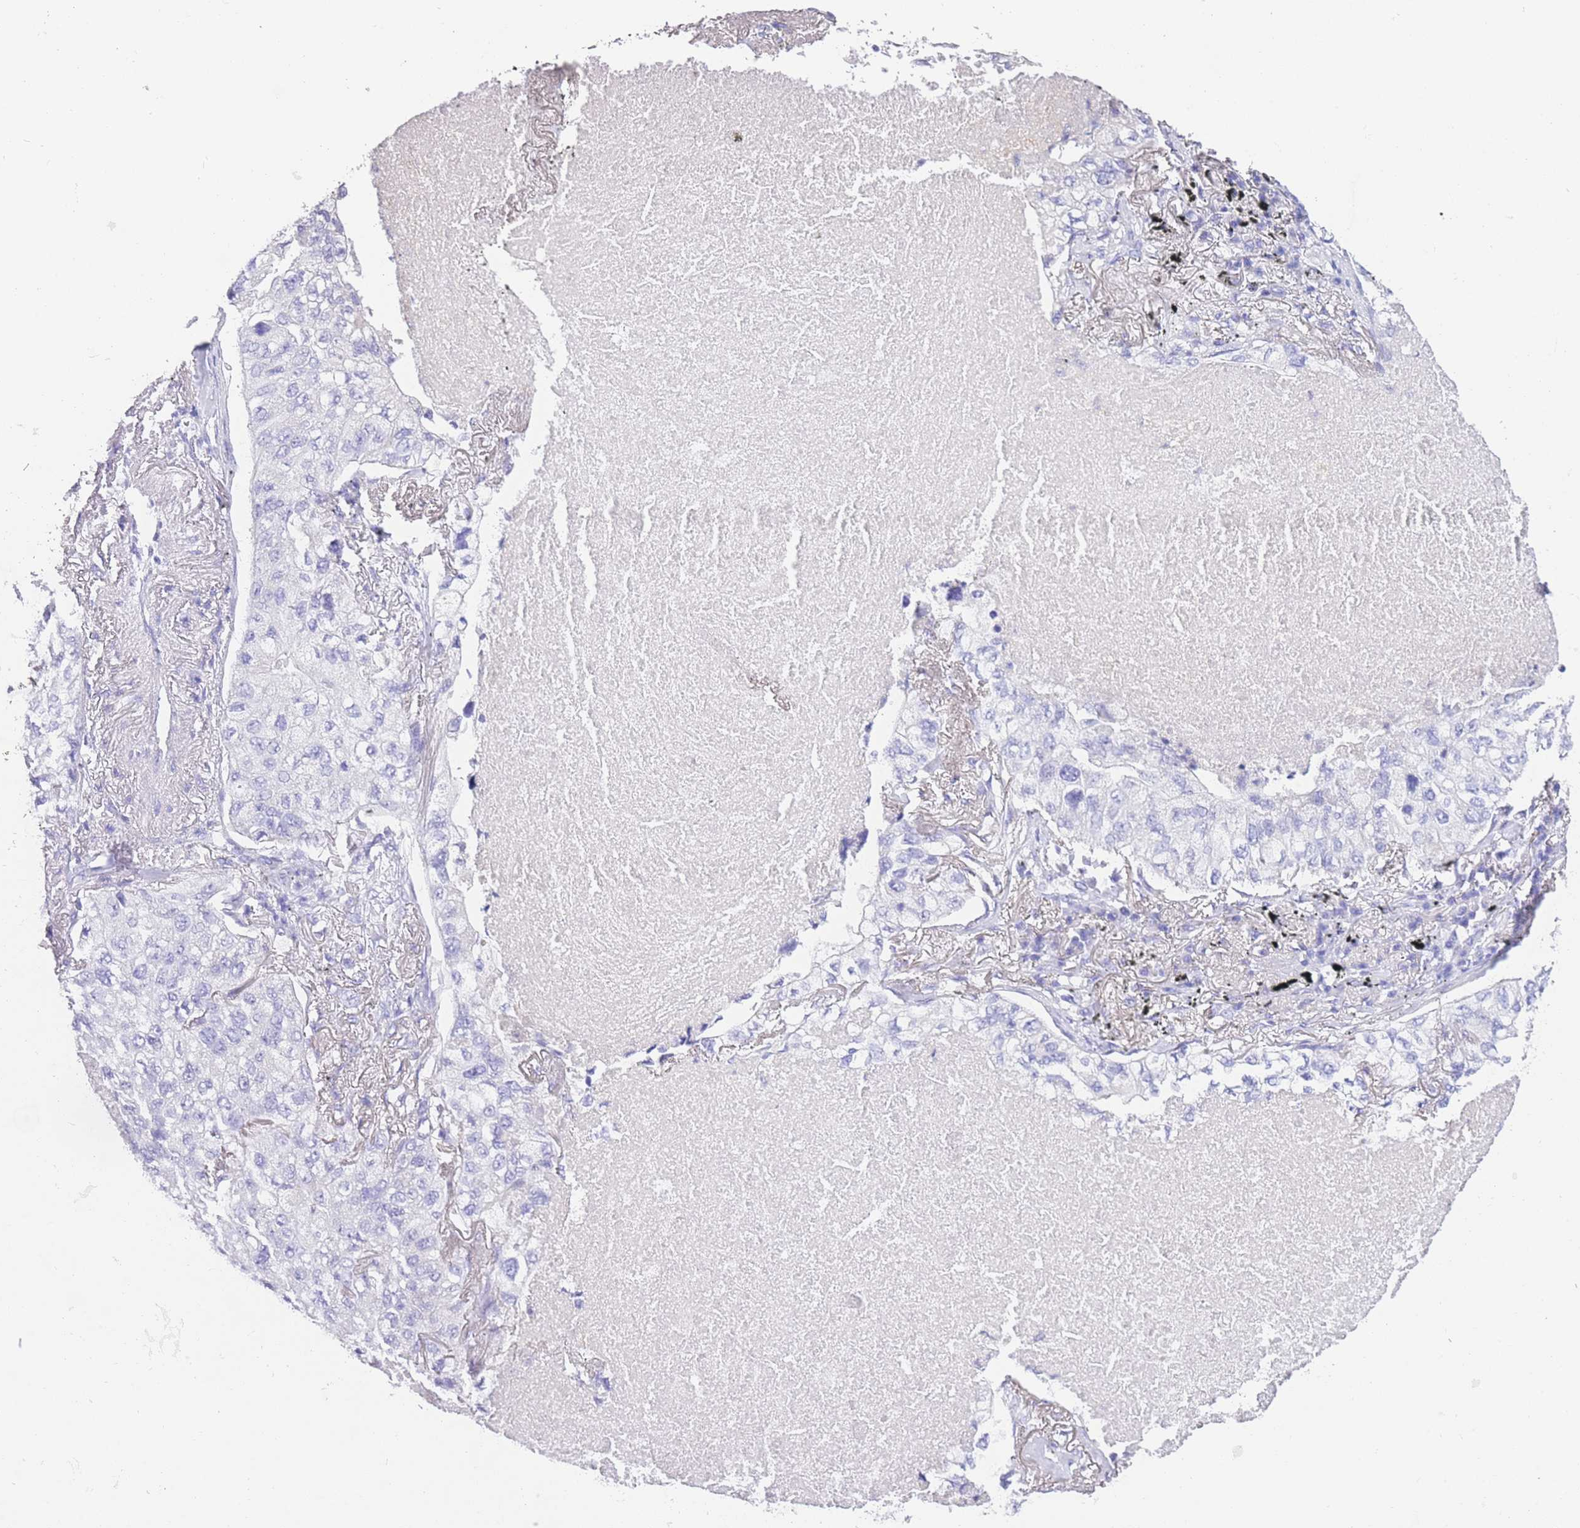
{"staining": {"intensity": "negative", "quantity": "none", "location": "none"}, "tissue": "lung cancer", "cell_type": "Tumor cells", "image_type": "cancer", "snomed": [{"axis": "morphology", "description": "Adenocarcinoma, NOS"}, {"axis": "topography", "description": "Lung"}], "caption": "Immunohistochemical staining of human lung adenocarcinoma reveals no significant expression in tumor cells.", "gene": "EPN2", "patient": {"sex": "male", "age": 65}}